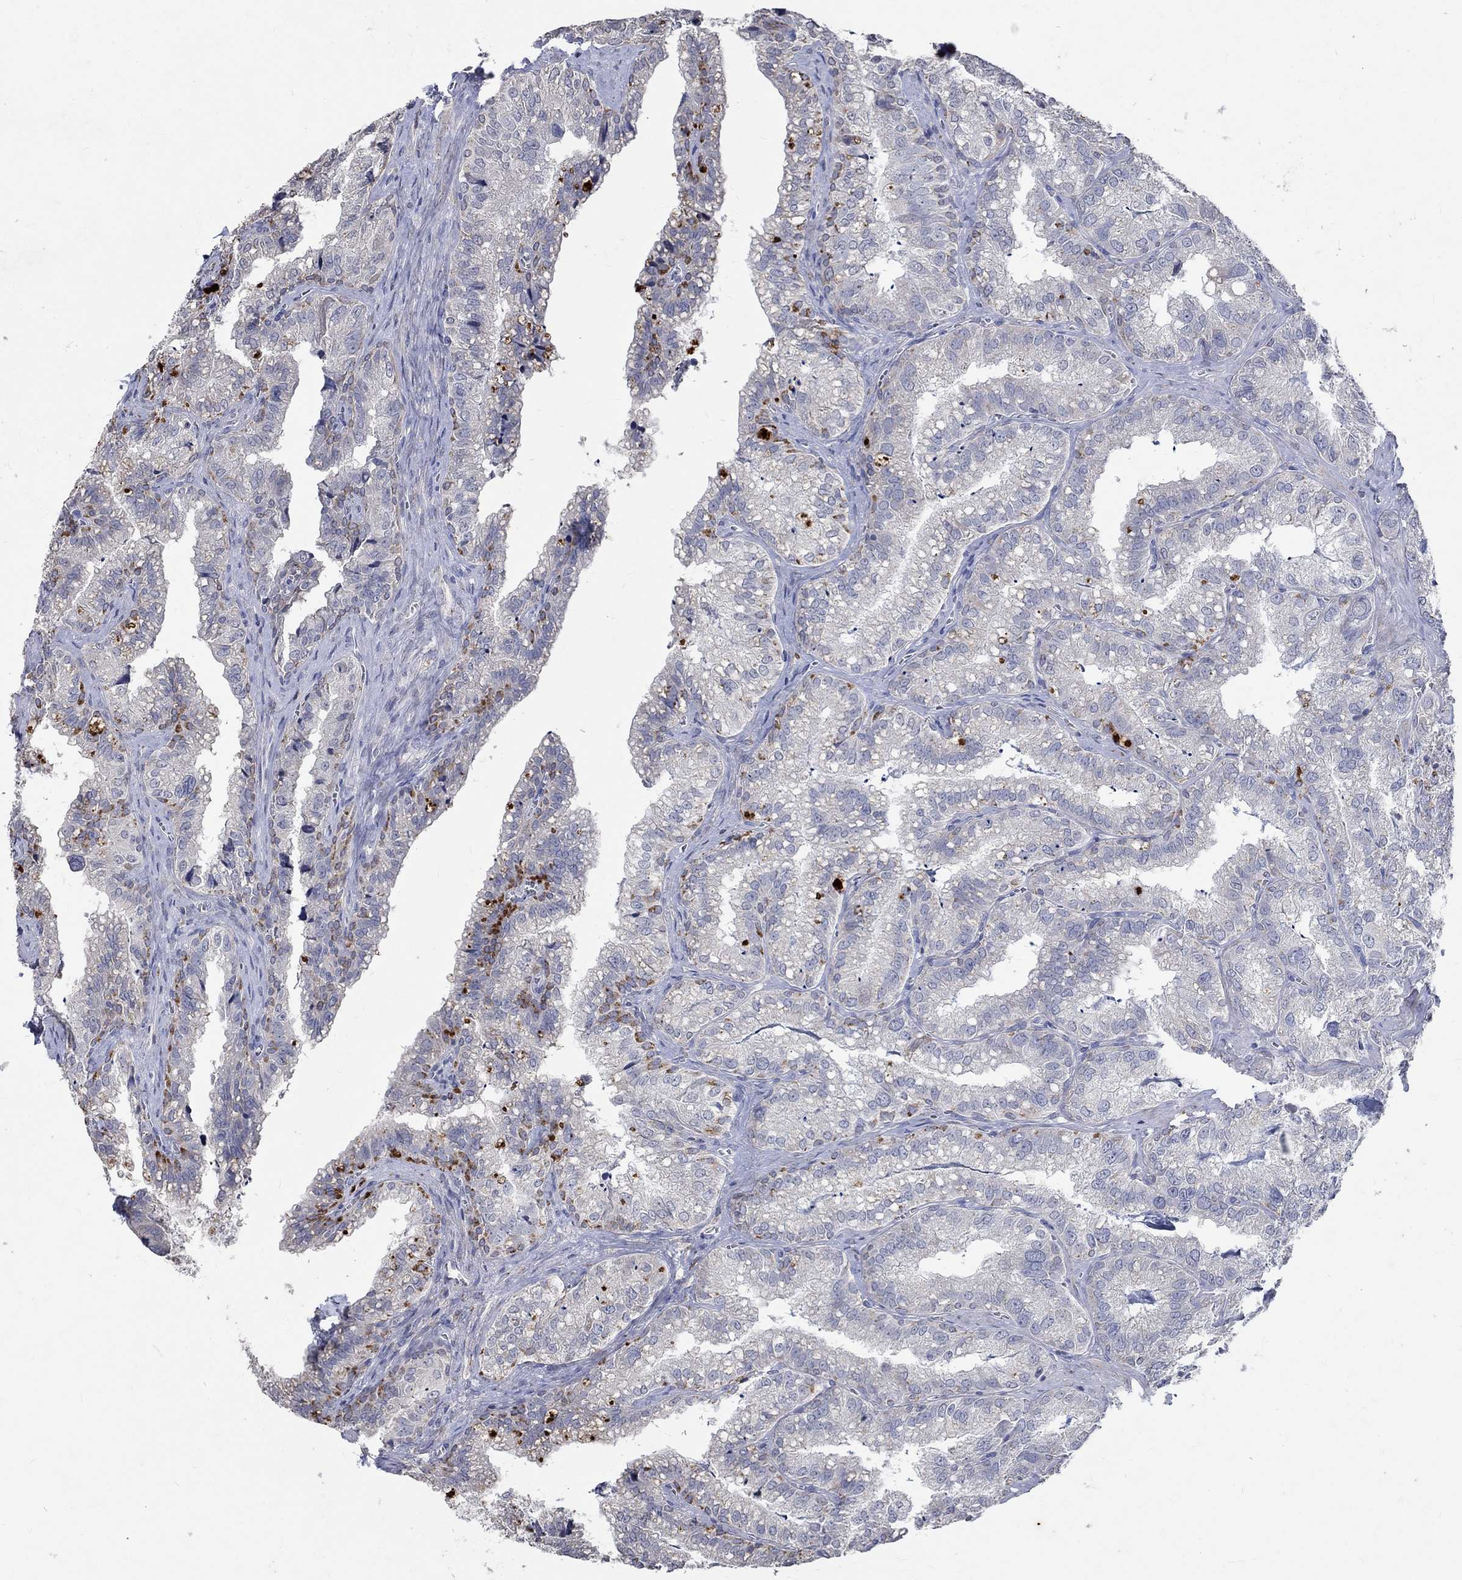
{"staining": {"intensity": "negative", "quantity": "none", "location": "none"}, "tissue": "seminal vesicle", "cell_type": "Glandular cells", "image_type": "normal", "snomed": [{"axis": "morphology", "description": "Normal tissue, NOS"}, {"axis": "topography", "description": "Seminal veicle"}], "caption": "Glandular cells show no significant protein staining in normal seminal vesicle. The staining is performed using DAB brown chromogen with nuclei counter-stained in using hematoxylin.", "gene": "TMEM169", "patient": {"sex": "male", "age": 57}}